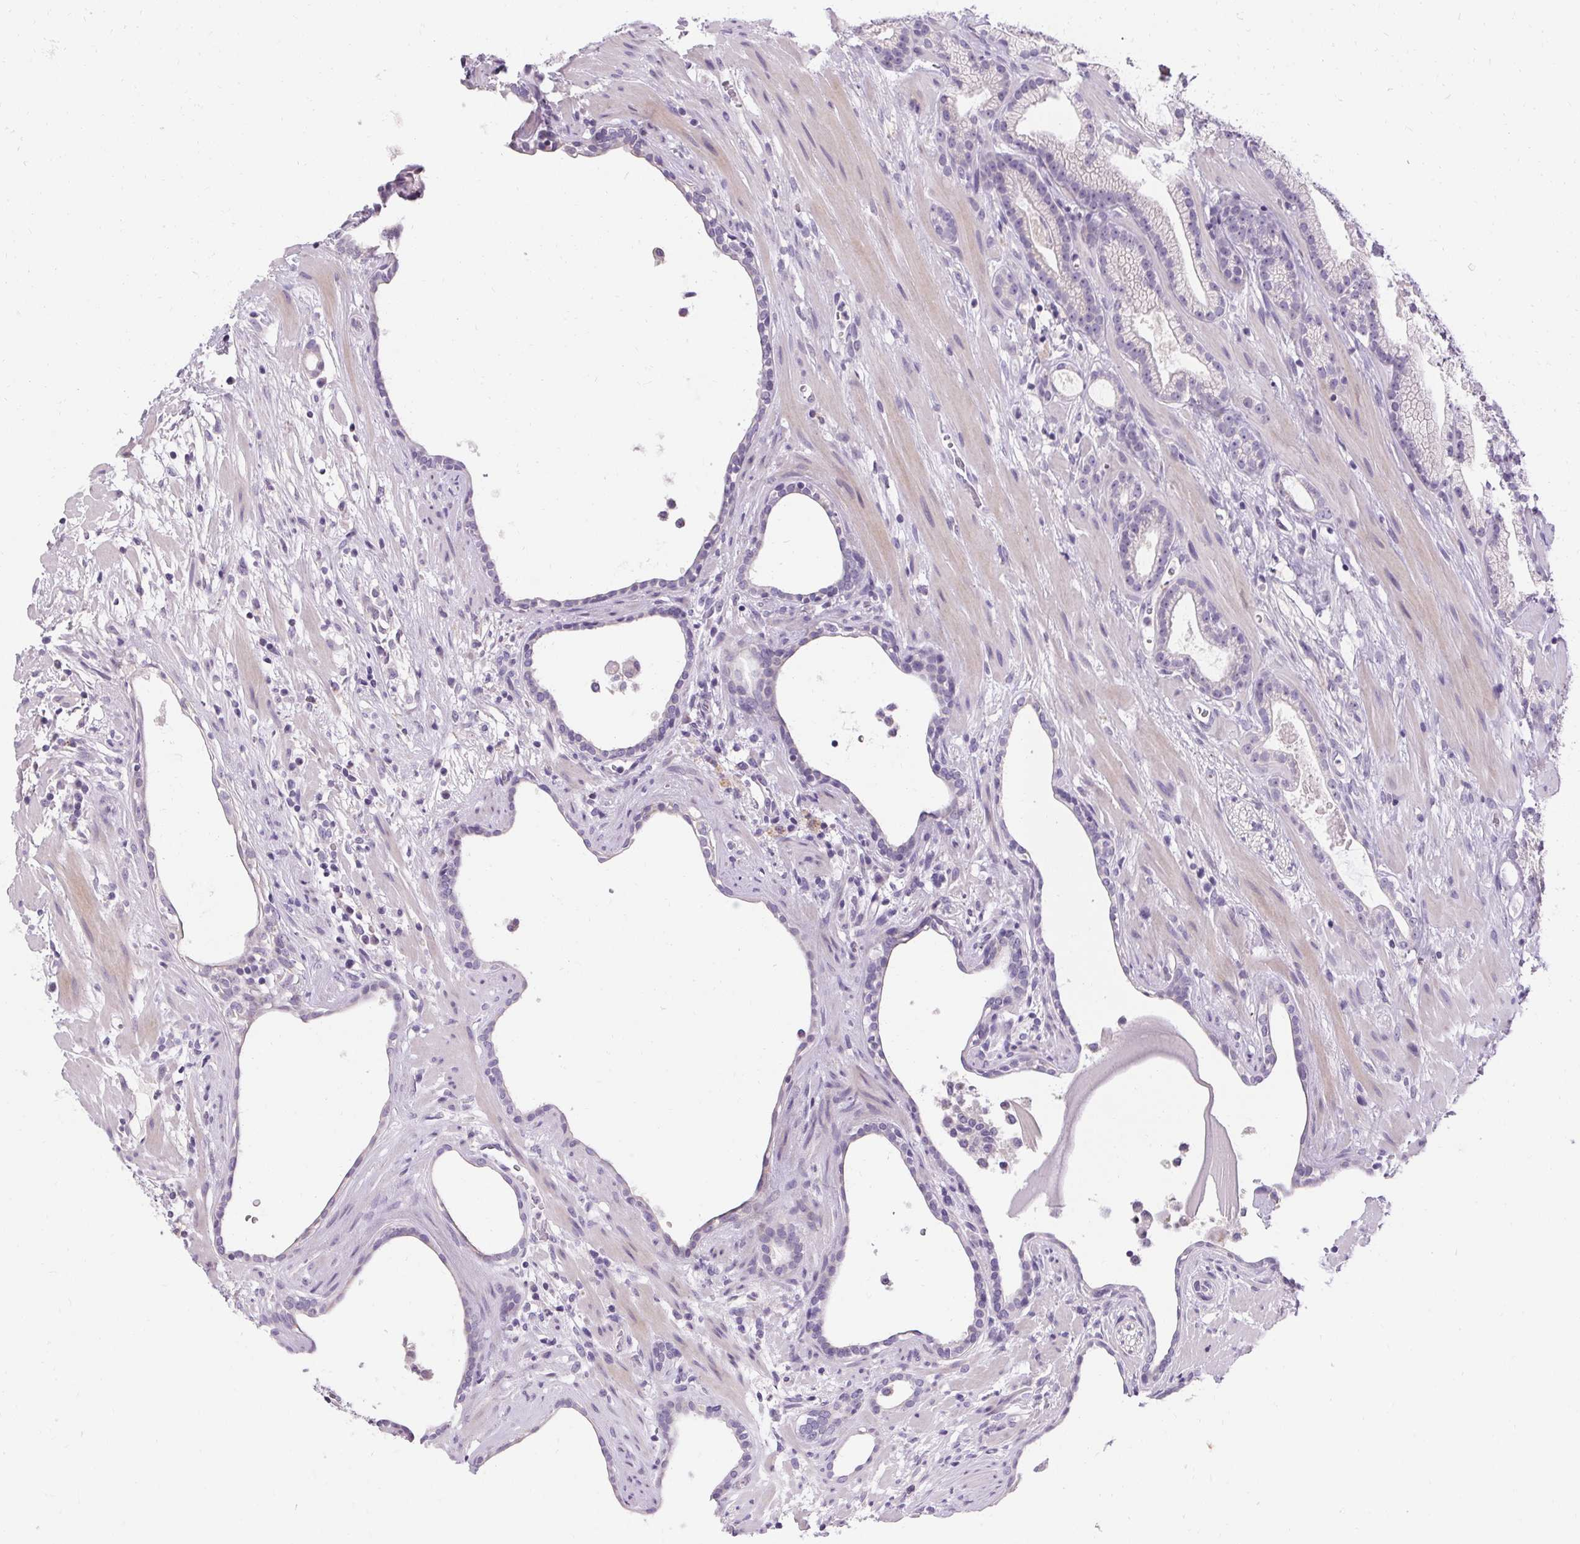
{"staining": {"intensity": "negative", "quantity": "none", "location": "none"}, "tissue": "prostate cancer", "cell_type": "Tumor cells", "image_type": "cancer", "snomed": [{"axis": "morphology", "description": "Adenocarcinoma, Low grade"}, {"axis": "topography", "description": "Prostate"}], "caption": "Immunohistochemical staining of prostate cancer reveals no significant expression in tumor cells.", "gene": "TRIP13", "patient": {"sex": "male", "age": 57}}